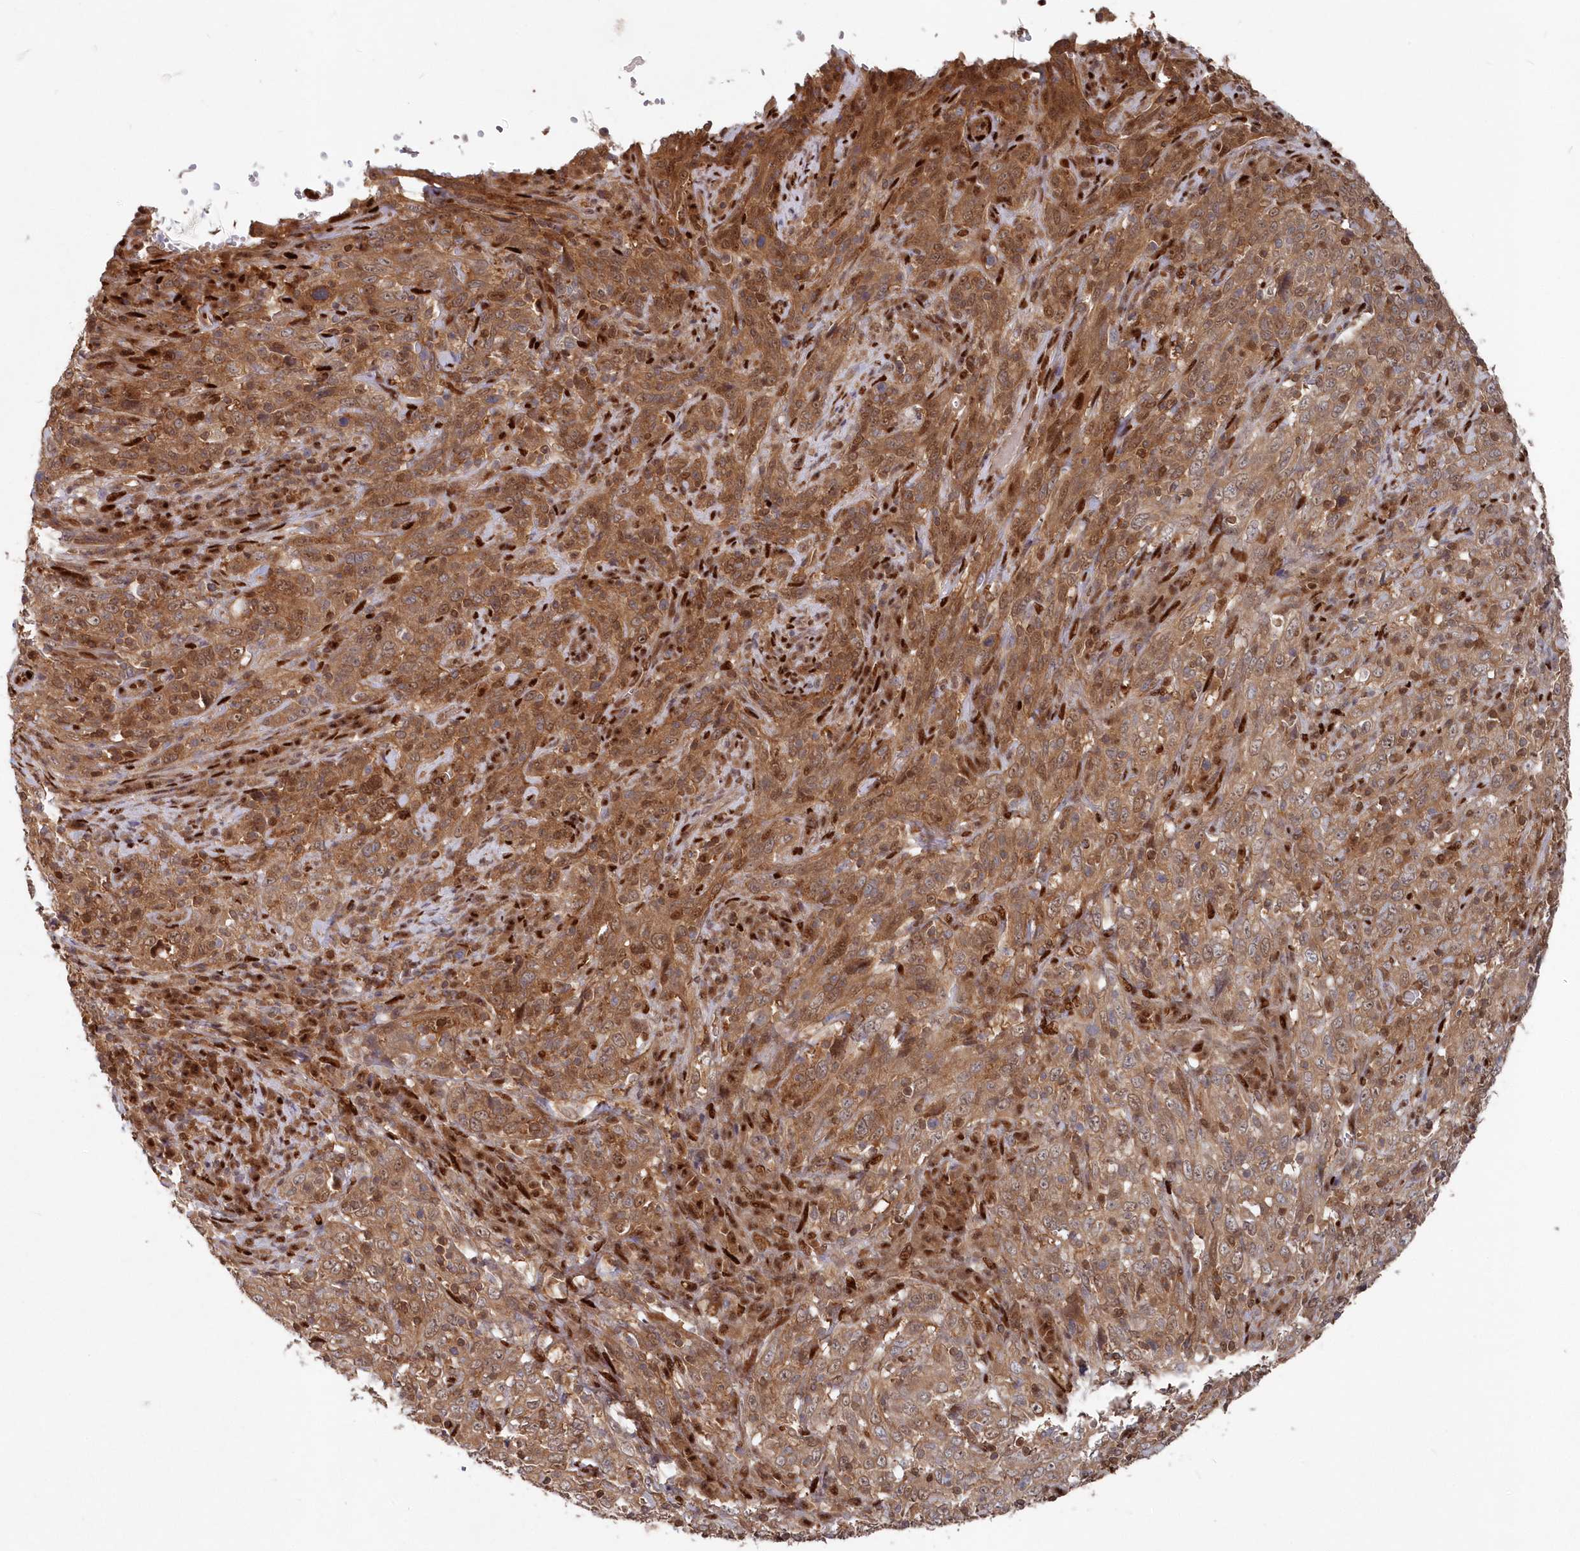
{"staining": {"intensity": "moderate", "quantity": ">75%", "location": "cytoplasmic/membranous,nuclear"}, "tissue": "cervical cancer", "cell_type": "Tumor cells", "image_type": "cancer", "snomed": [{"axis": "morphology", "description": "Squamous cell carcinoma, NOS"}, {"axis": "topography", "description": "Cervix"}], "caption": "An IHC image of neoplastic tissue is shown. Protein staining in brown shows moderate cytoplasmic/membranous and nuclear positivity in cervical squamous cell carcinoma within tumor cells.", "gene": "ABHD14B", "patient": {"sex": "female", "age": 46}}